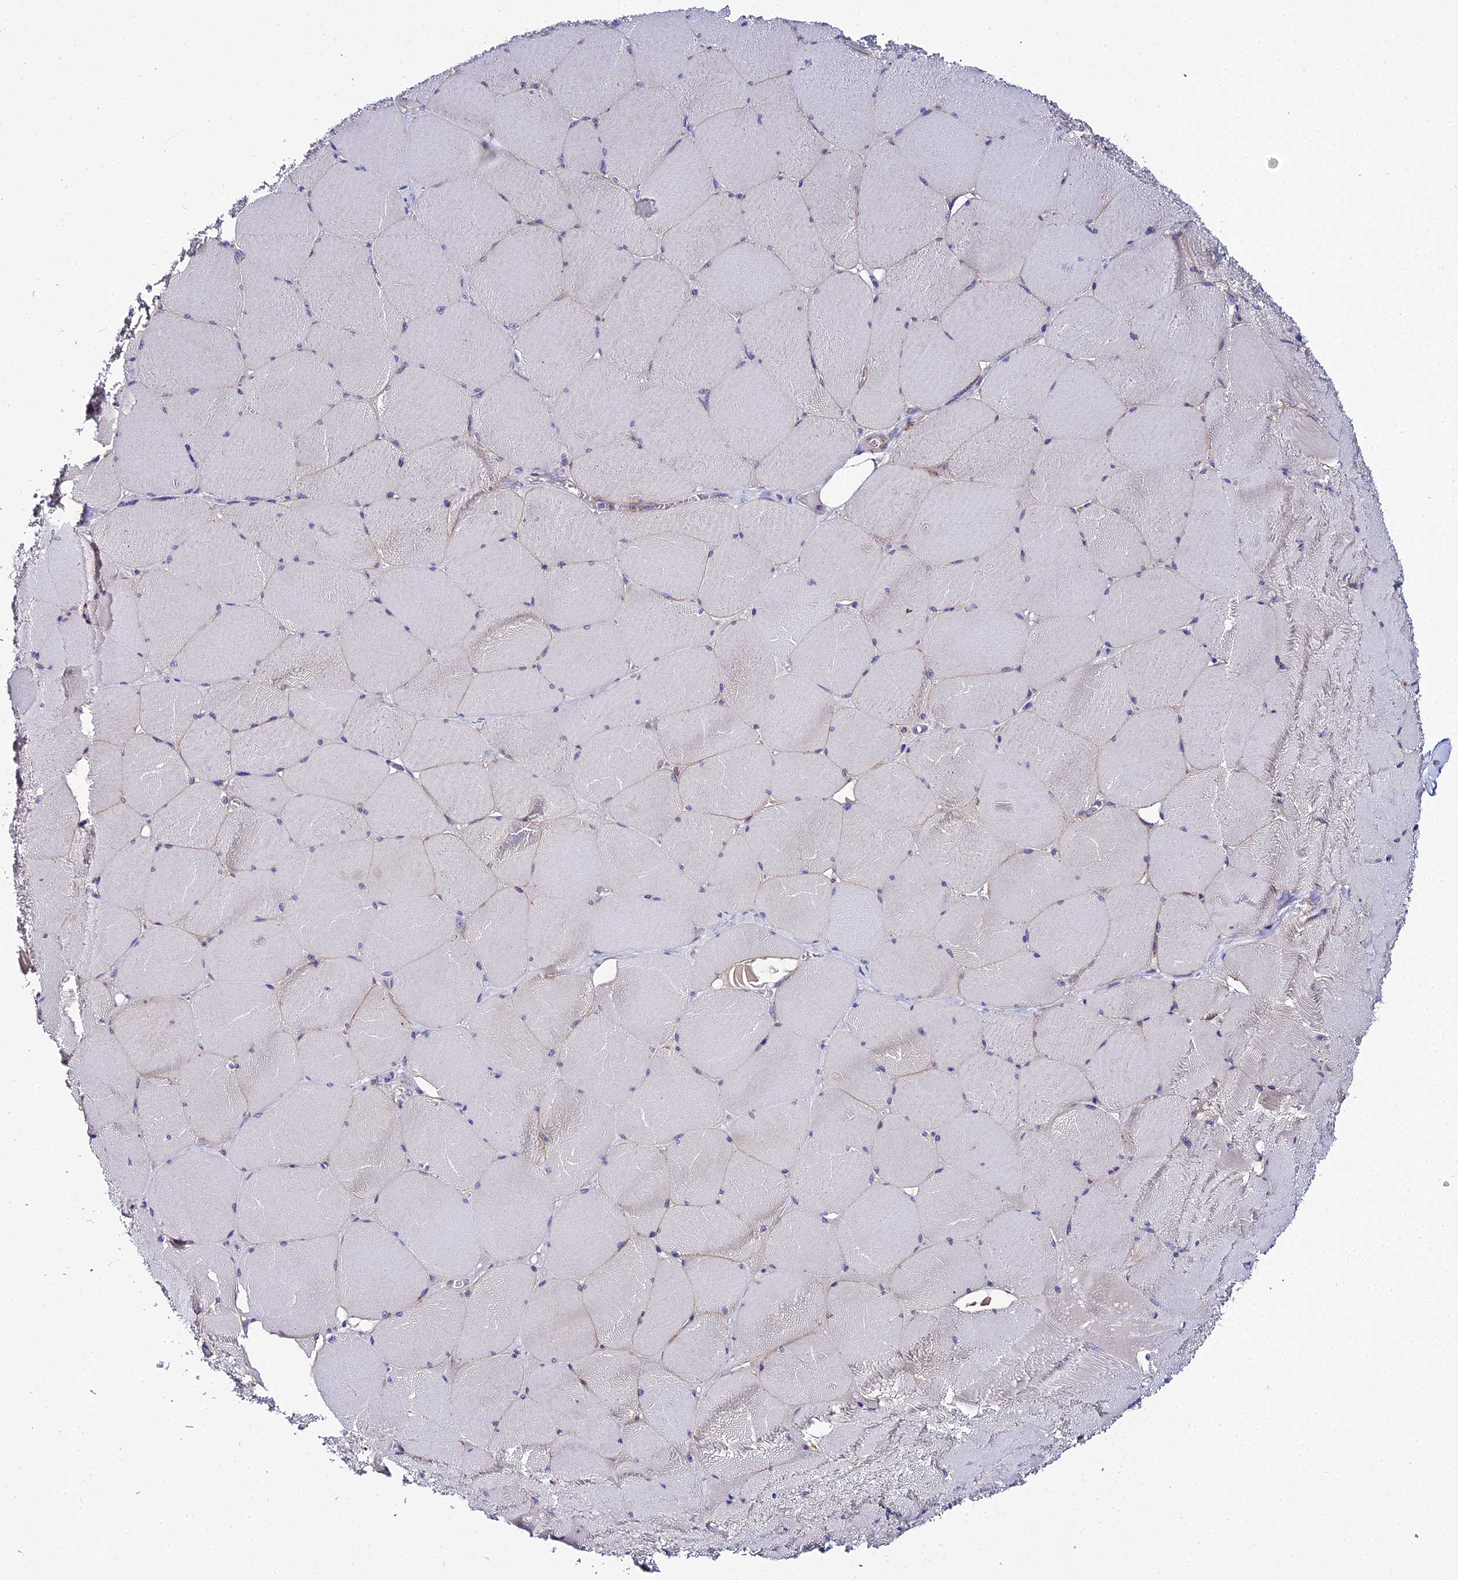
{"staining": {"intensity": "weak", "quantity": "<25%", "location": "cytoplasmic/membranous"}, "tissue": "skeletal muscle", "cell_type": "Myocytes", "image_type": "normal", "snomed": [{"axis": "morphology", "description": "Normal tissue, NOS"}, {"axis": "topography", "description": "Skeletal muscle"}, {"axis": "topography", "description": "Head-Neck"}], "caption": "A photomicrograph of skeletal muscle stained for a protein shows no brown staining in myocytes. Brightfield microscopy of immunohistochemistry (IHC) stained with DAB (brown) and hematoxylin (blue), captured at high magnification.", "gene": "NIPSNAP3A", "patient": {"sex": "male", "age": 66}}